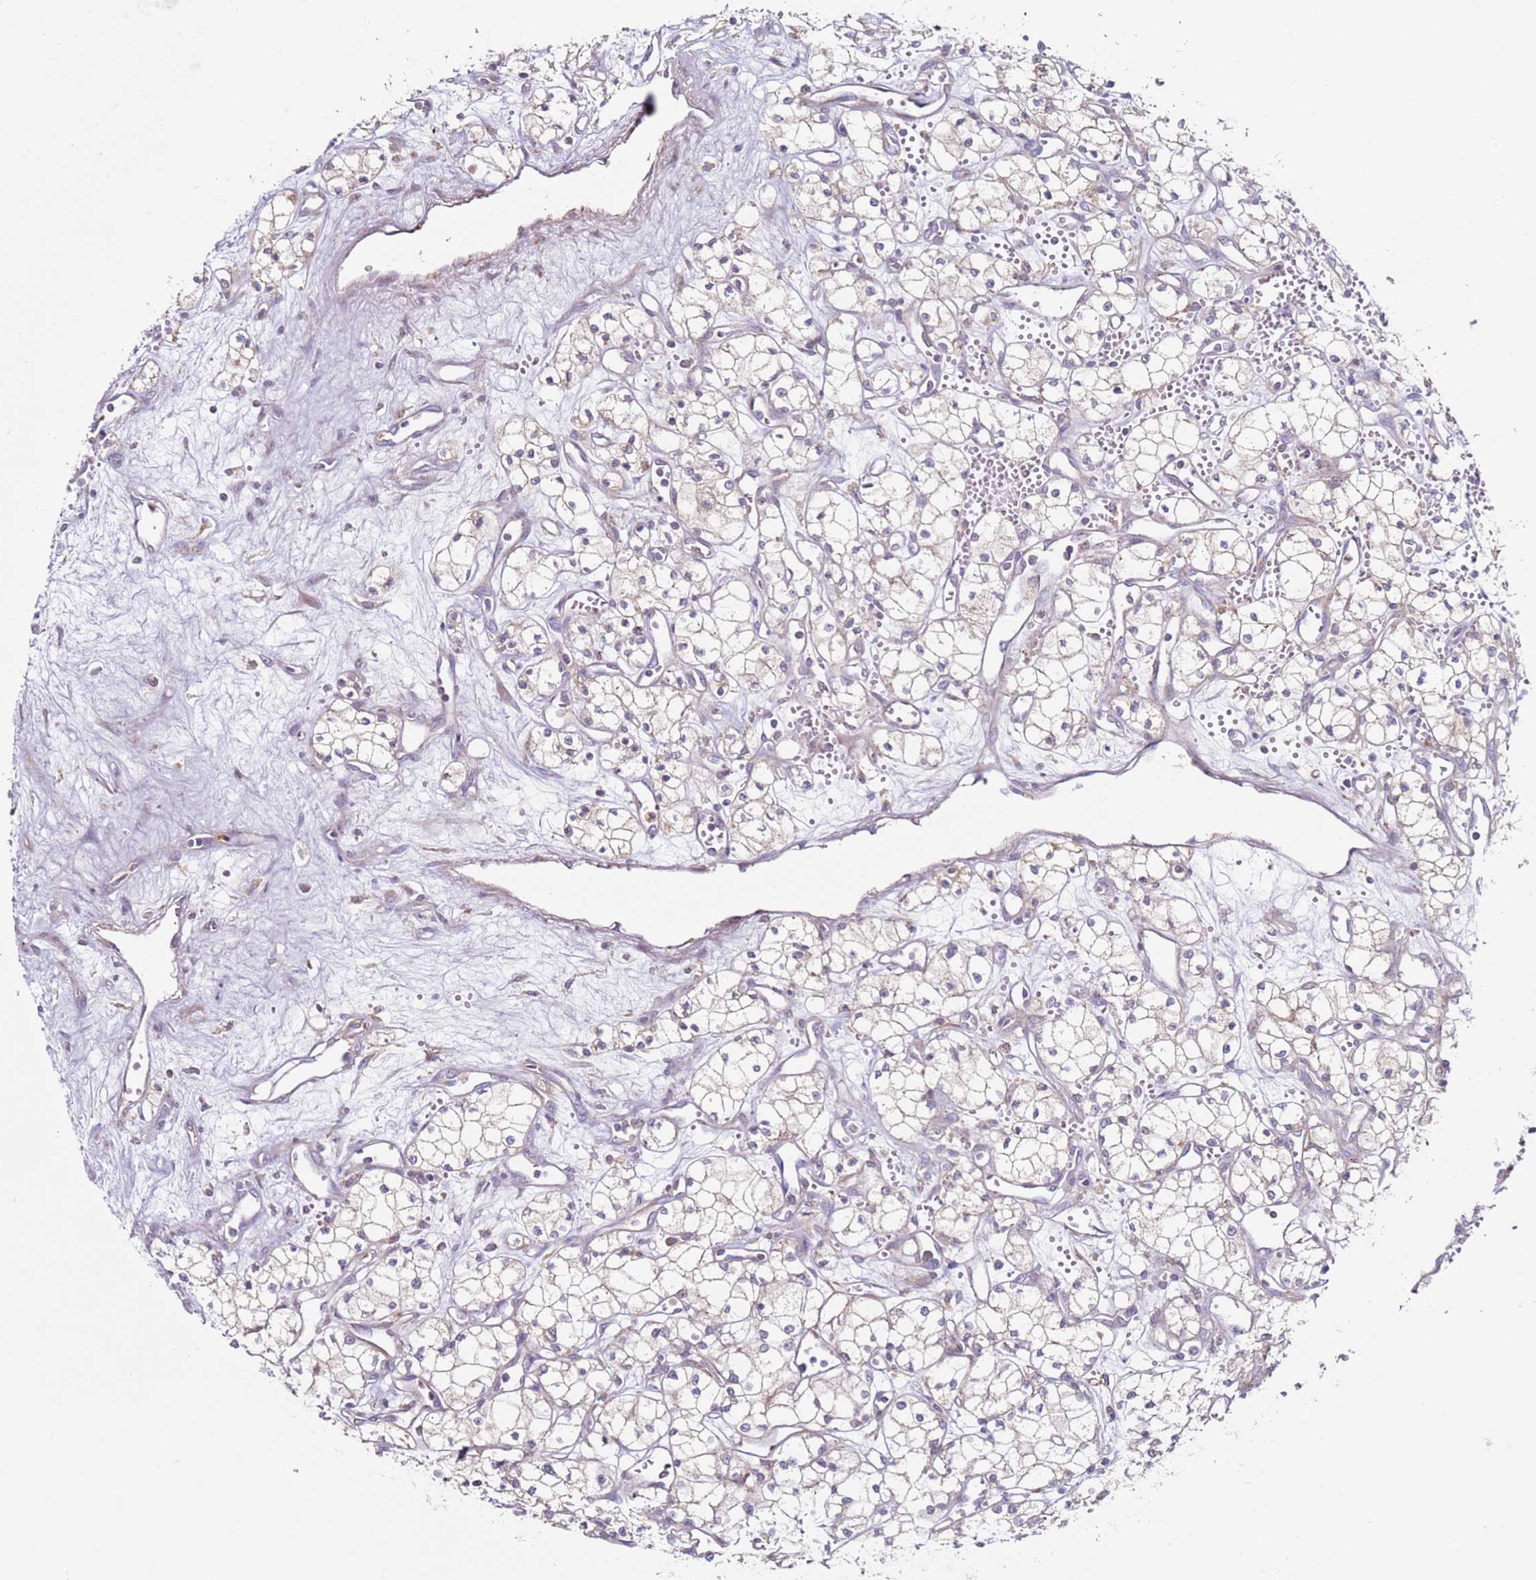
{"staining": {"intensity": "weak", "quantity": "25%-75%", "location": "cytoplasmic/membranous"}, "tissue": "renal cancer", "cell_type": "Tumor cells", "image_type": "cancer", "snomed": [{"axis": "morphology", "description": "Adenocarcinoma, NOS"}, {"axis": "topography", "description": "Kidney"}], "caption": "Renal cancer (adenocarcinoma) stained with a brown dye exhibits weak cytoplasmic/membranous positive positivity in approximately 25%-75% of tumor cells.", "gene": "CNOT9", "patient": {"sex": "male", "age": 59}}